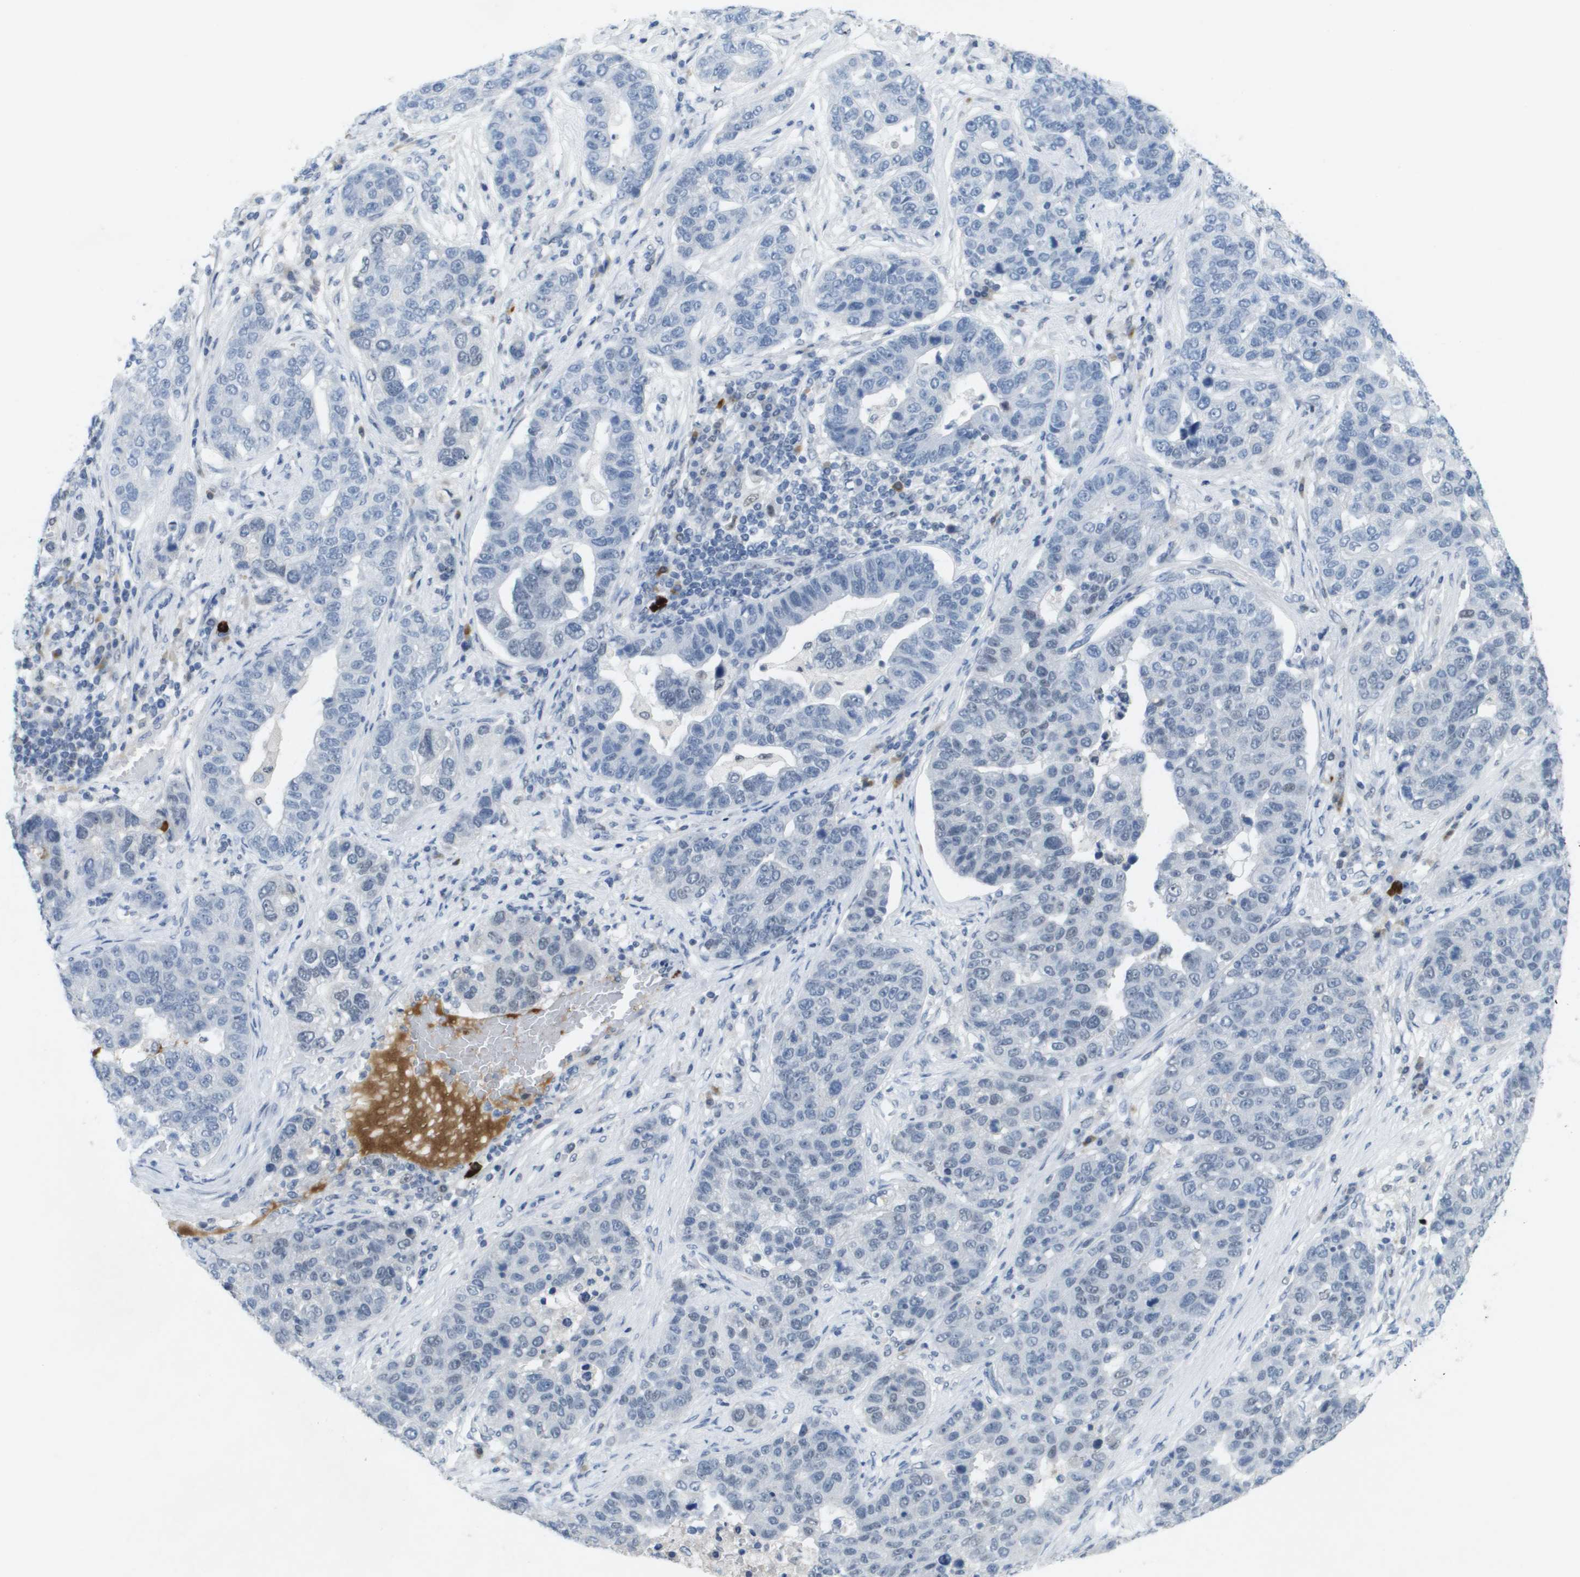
{"staining": {"intensity": "negative", "quantity": "none", "location": "none"}, "tissue": "pancreatic cancer", "cell_type": "Tumor cells", "image_type": "cancer", "snomed": [{"axis": "morphology", "description": "Adenocarcinoma, NOS"}, {"axis": "topography", "description": "Pancreas"}], "caption": "Tumor cells are negative for brown protein staining in pancreatic cancer (adenocarcinoma).", "gene": "TP53RK", "patient": {"sex": "female", "age": 61}}